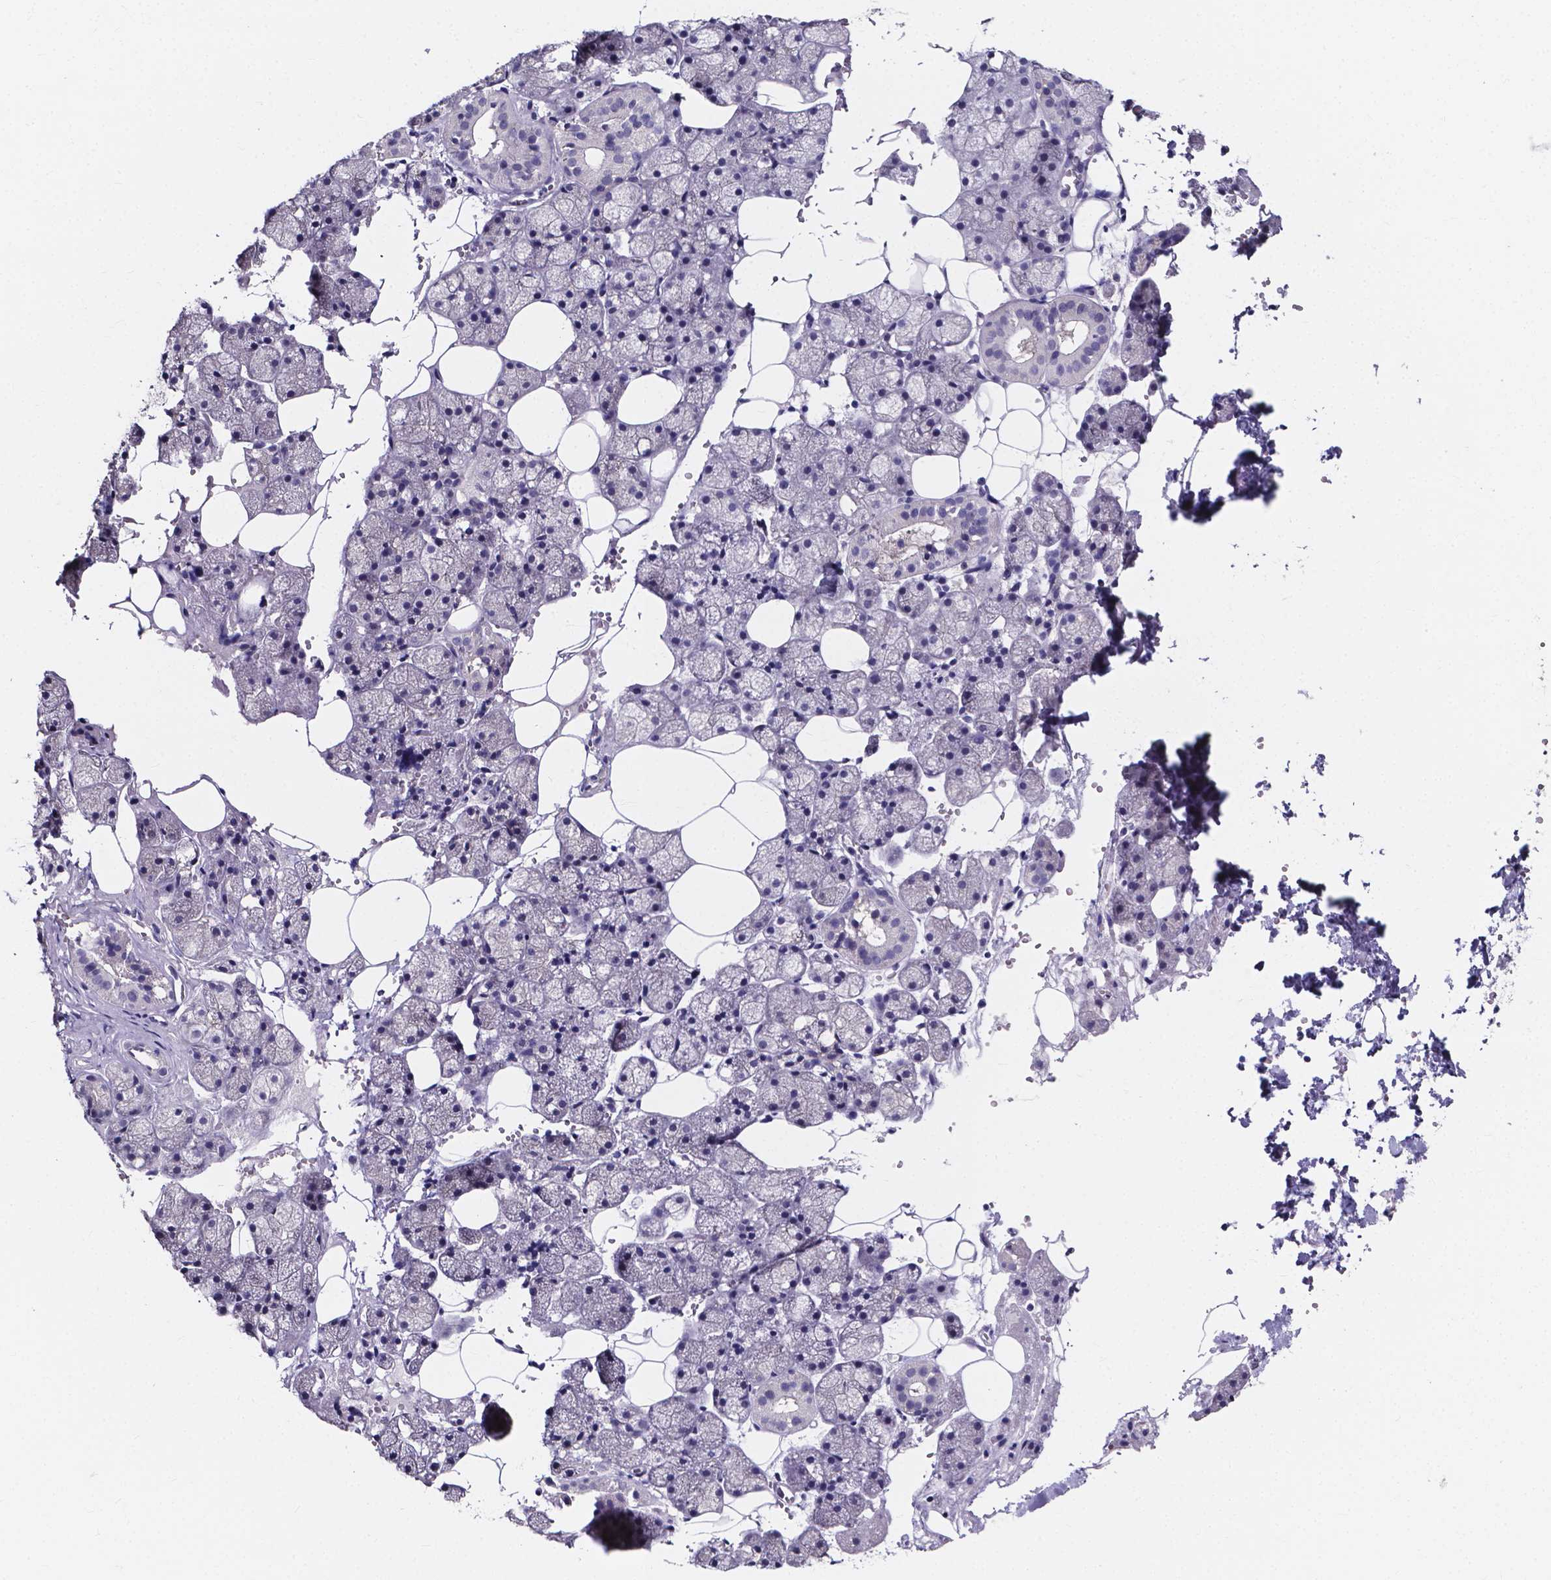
{"staining": {"intensity": "negative", "quantity": "none", "location": "none"}, "tissue": "salivary gland", "cell_type": "Glandular cells", "image_type": "normal", "snomed": [{"axis": "morphology", "description": "Normal tissue, NOS"}, {"axis": "topography", "description": "Salivary gland"}], "caption": "Protein analysis of benign salivary gland shows no significant positivity in glandular cells.", "gene": "SPOCD1", "patient": {"sex": "male", "age": 38}}